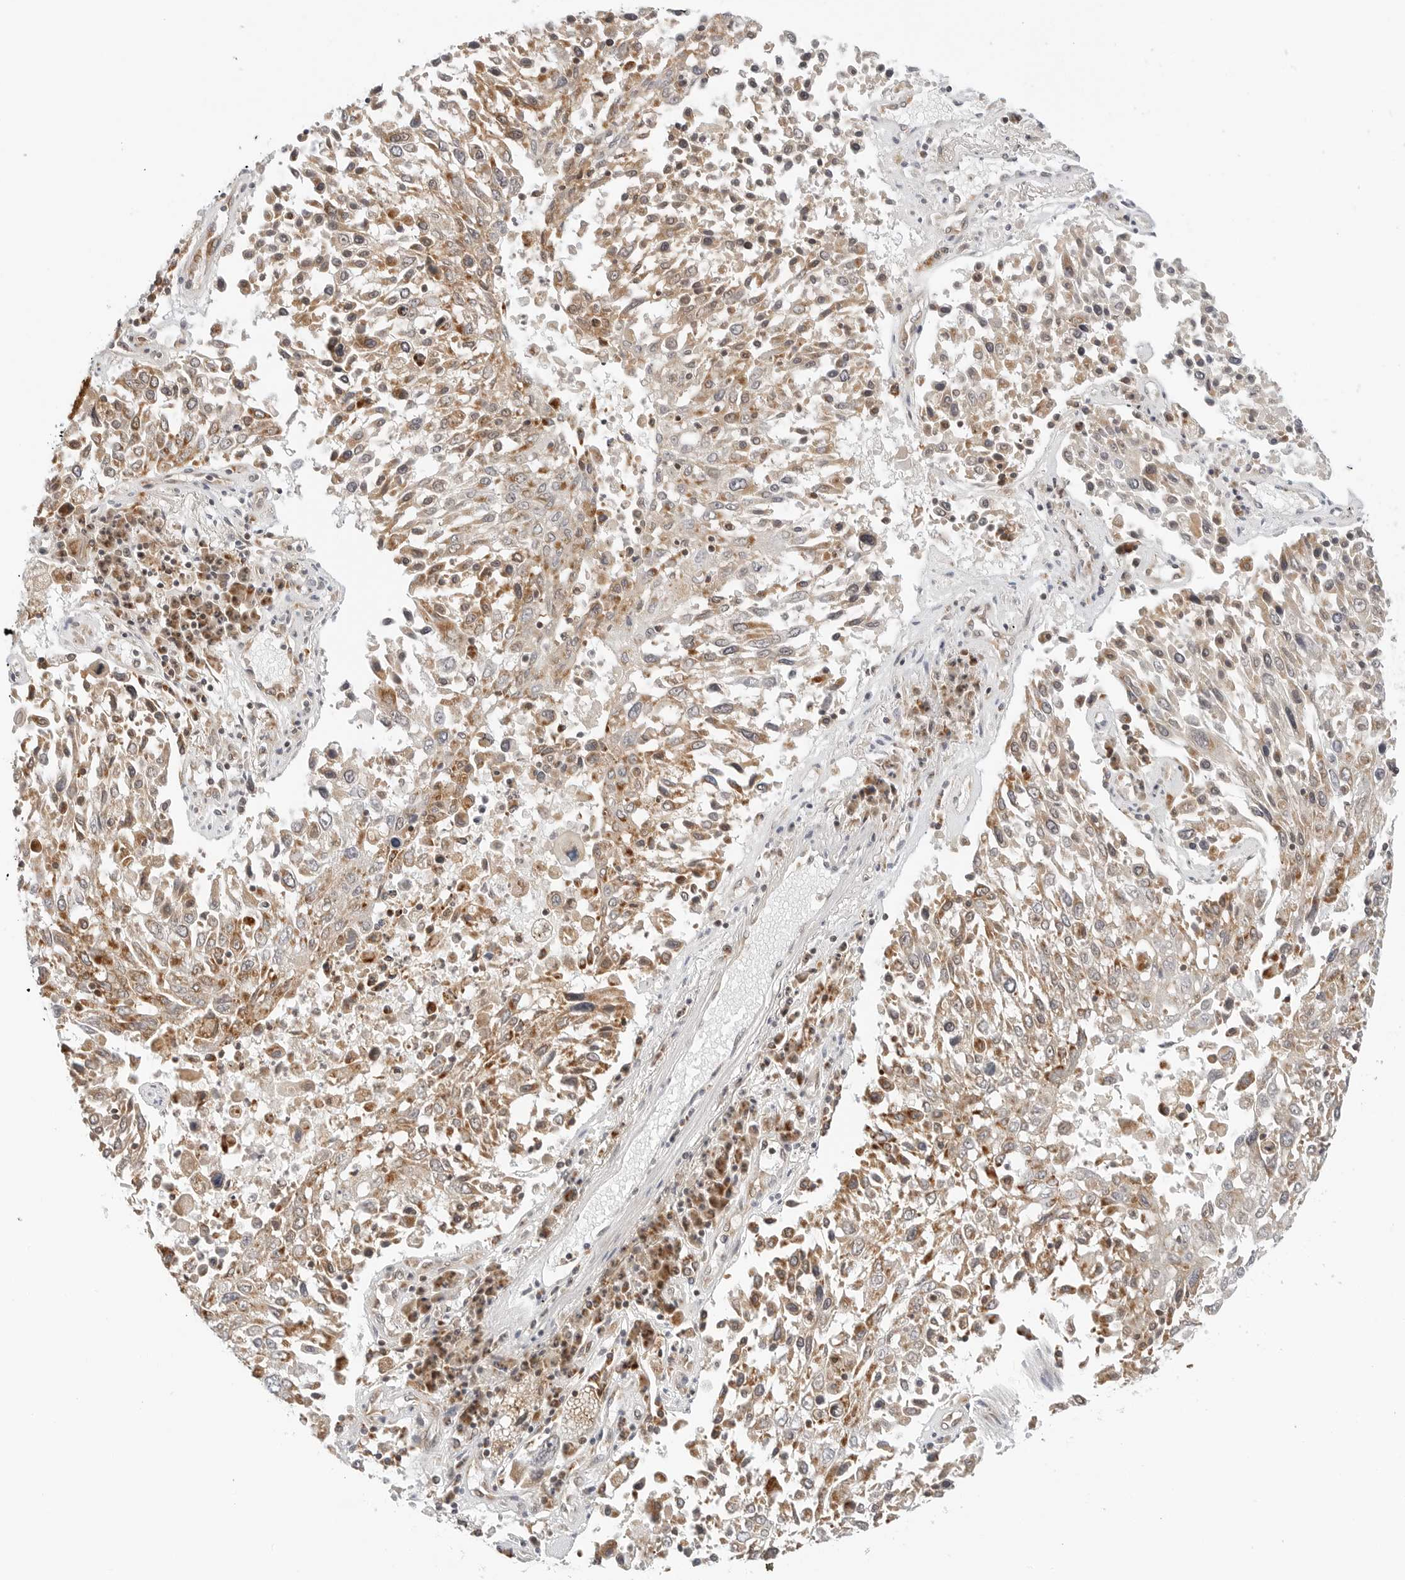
{"staining": {"intensity": "weak", "quantity": ">75%", "location": "cytoplasmic/membranous"}, "tissue": "lung cancer", "cell_type": "Tumor cells", "image_type": "cancer", "snomed": [{"axis": "morphology", "description": "Squamous cell carcinoma, NOS"}, {"axis": "topography", "description": "Lung"}], "caption": "DAB immunohistochemical staining of human lung squamous cell carcinoma displays weak cytoplasmic/membranous protein expression in about >75% of tumor cells.", "gene": "DYRK4", "patient": {"sex": "male", "age": 65}}